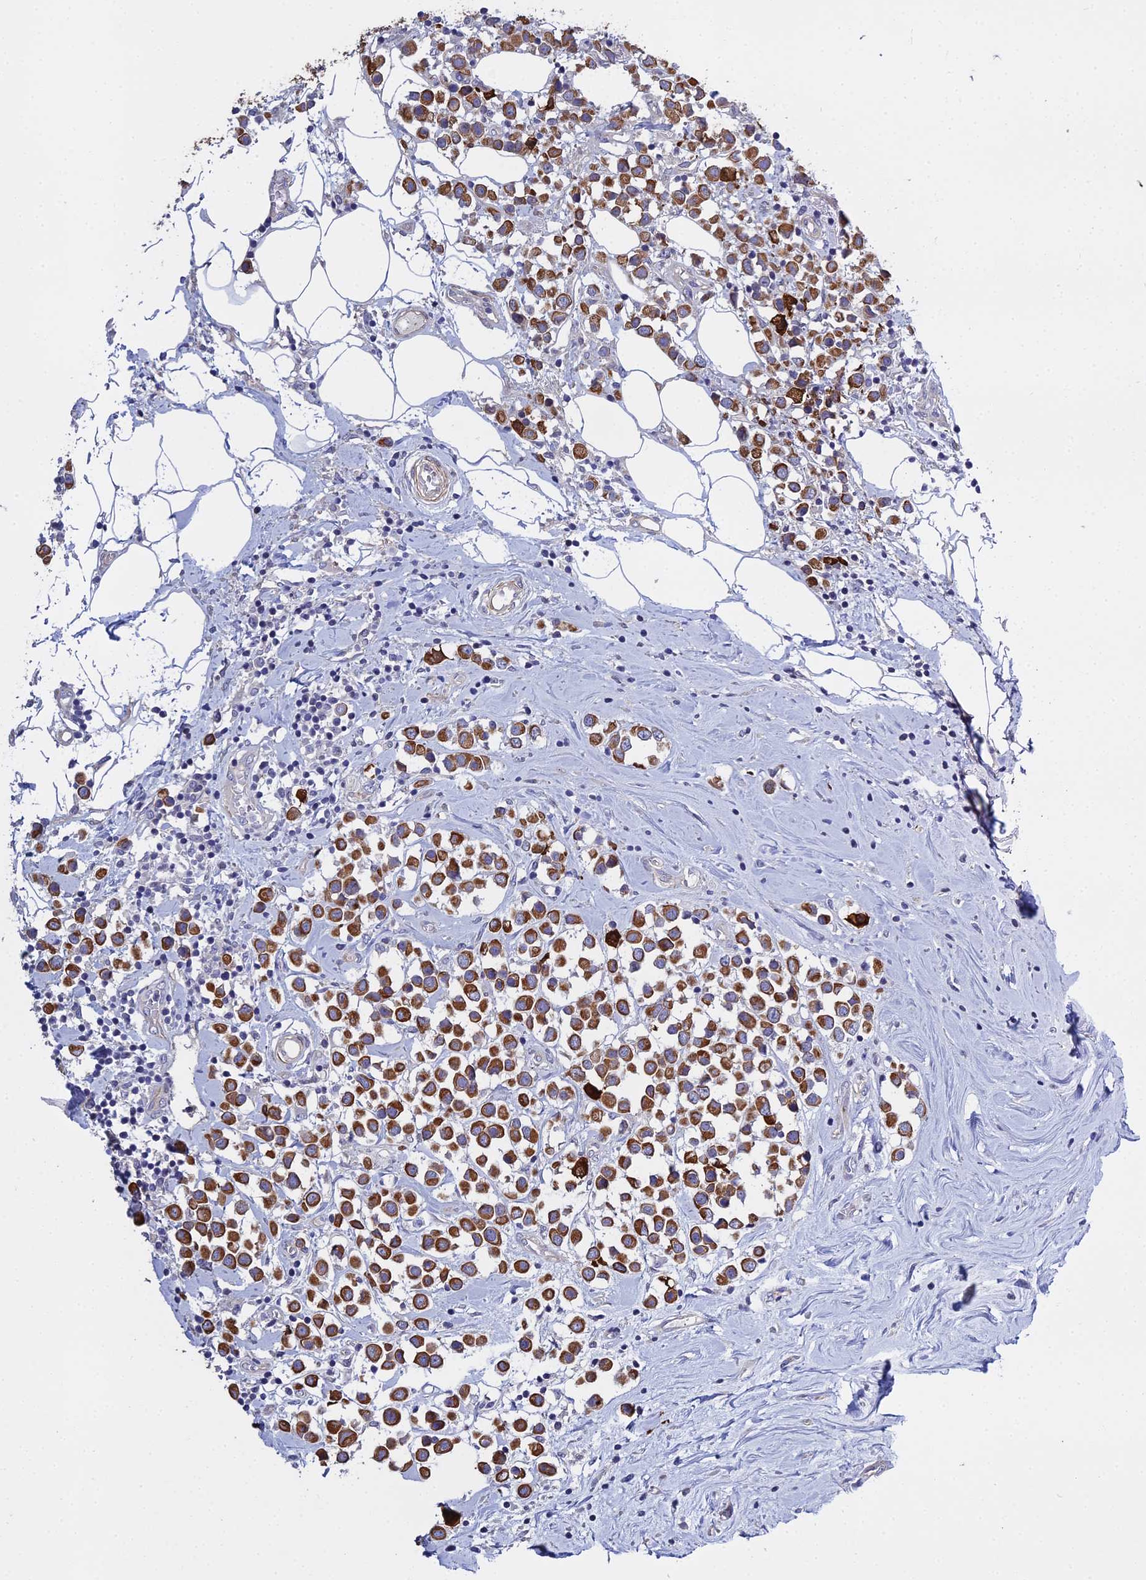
{"staining": {"intensity": "strong", "quantity": ">75%", "location": "cytoplasmic/membranous"}, "tissue": "breast cancer", "cell_type": "Tumor cells", "image_type": "cancer", "snomed": [{"axis": "morphology", "description": "Duct carcinoma"}, {"axis": "topography", "description": "Breast"}], "caption": "Breast invasive ductal carcinoma stained for a protein (brown) demonstrates strong cytoplasmic/membranous positive positivity in approximately >75% of tumor cells.", "gene": "LZTS2", "patient": {"sex": "female", "age": 61}}